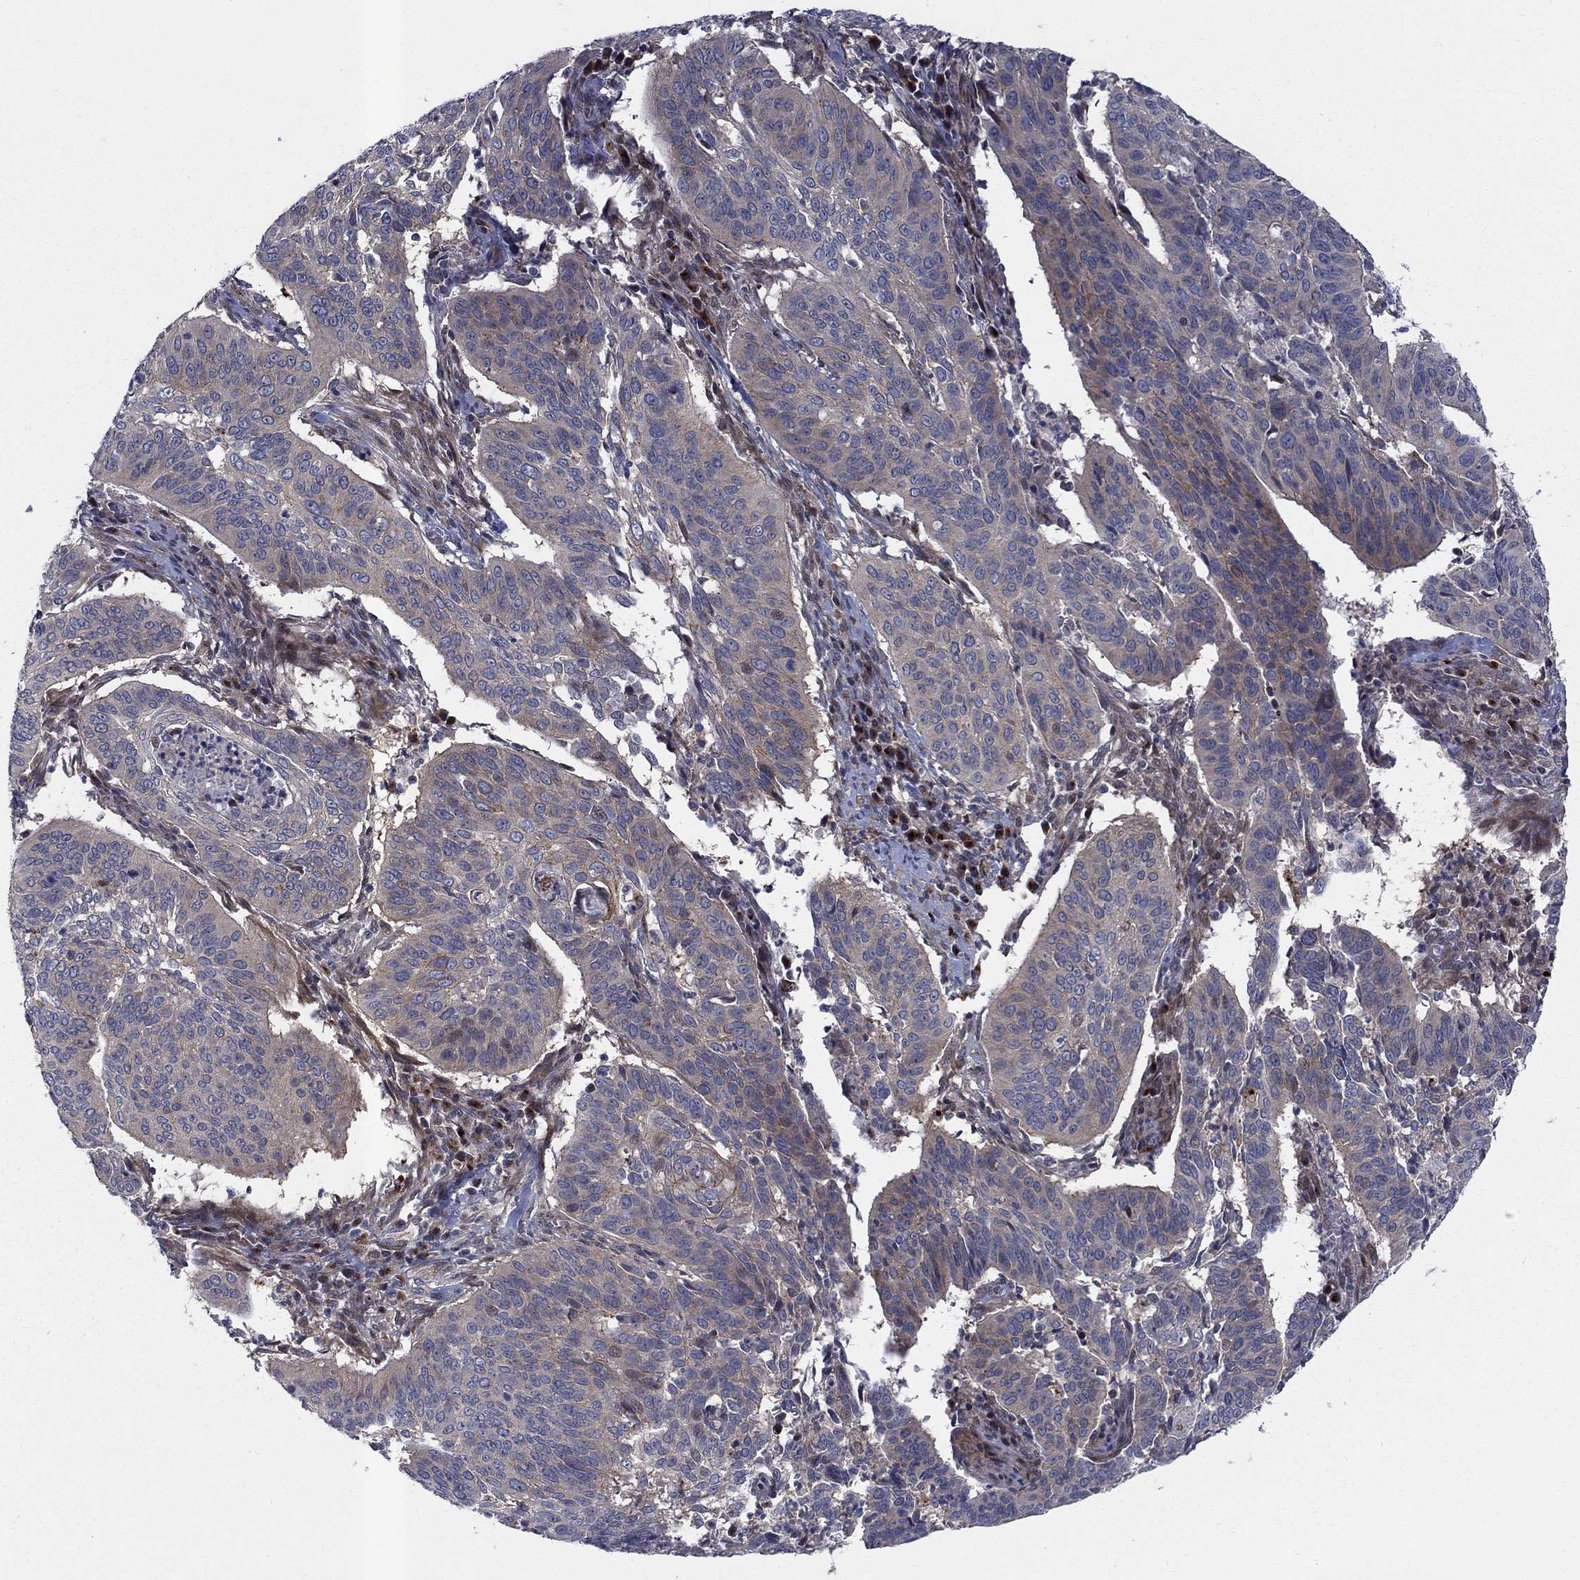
{"staining": {"intensity": "weak", "quantity": "25%-75%", "location": "cytoplasmic/membranous"}, "tissue": "cervical cancer", "cell_type": "Tumor cells", "image_type": "cancer", "snomed": [{"axis": "morphology", "description": "Normal tissue, NOS"}, {"axis": "morphology", "description": "Squamous cell carcinoma, NOS"}, {"axis": "topography", "description": "Cervix"}], "caption": "Immunohistochemistry (IHC) image of cervical squamous cell carcinoma stained for a protein (brown), which shows low levels of weak cytoplasmic/membranous positivity in about 25%-75% of tumor cells.", "gene": "WDR19", "patient": {"sex": "female", "age": 39}}